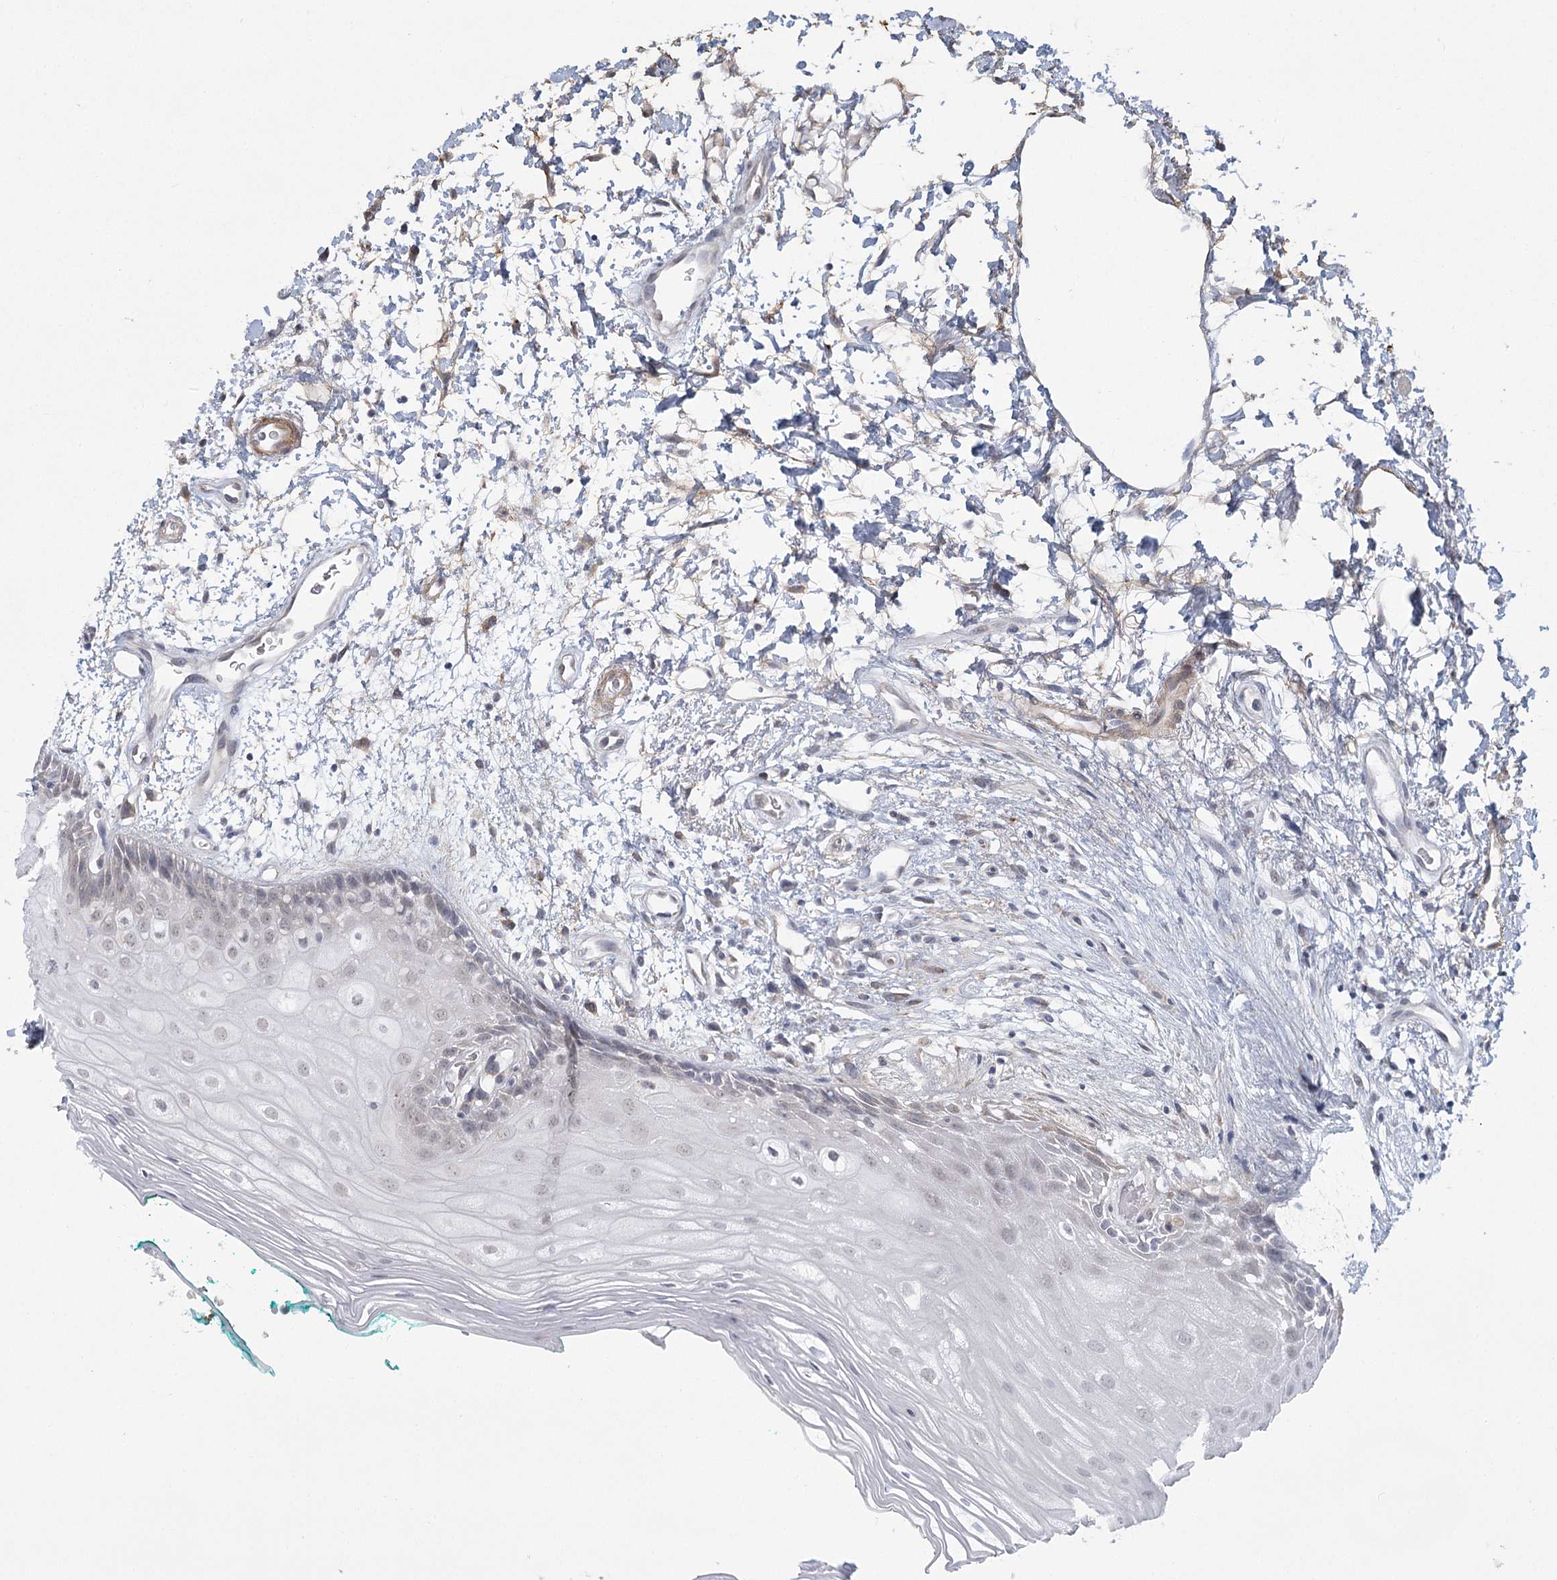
{"staining": {"intensity": "weak", "quantity": "<25%", "location": "nuclear"}, "tissue": "oral mucosa", "cell_type": "Squamous epithelial cells", "image_type": "normal", "snomed": [{"axis": "morphology", "description": "Normal tissue, NOS"}, {"axis": "topography", "description": "Skeletal muscle"}, {"axis": "topography", "description": "Oral tissue"}, {"axis": "topography", "description": "Peripheral nerve tissue"}], "caption": "IHC of normal human oral mucosa displays no expression in squamous epithelial cells. (Brightfield microscopy of DAB immunohistochemistry (IHC) at high magnification).", "gene": "MED28", "patient": {"sex": "female", "age": 84}}